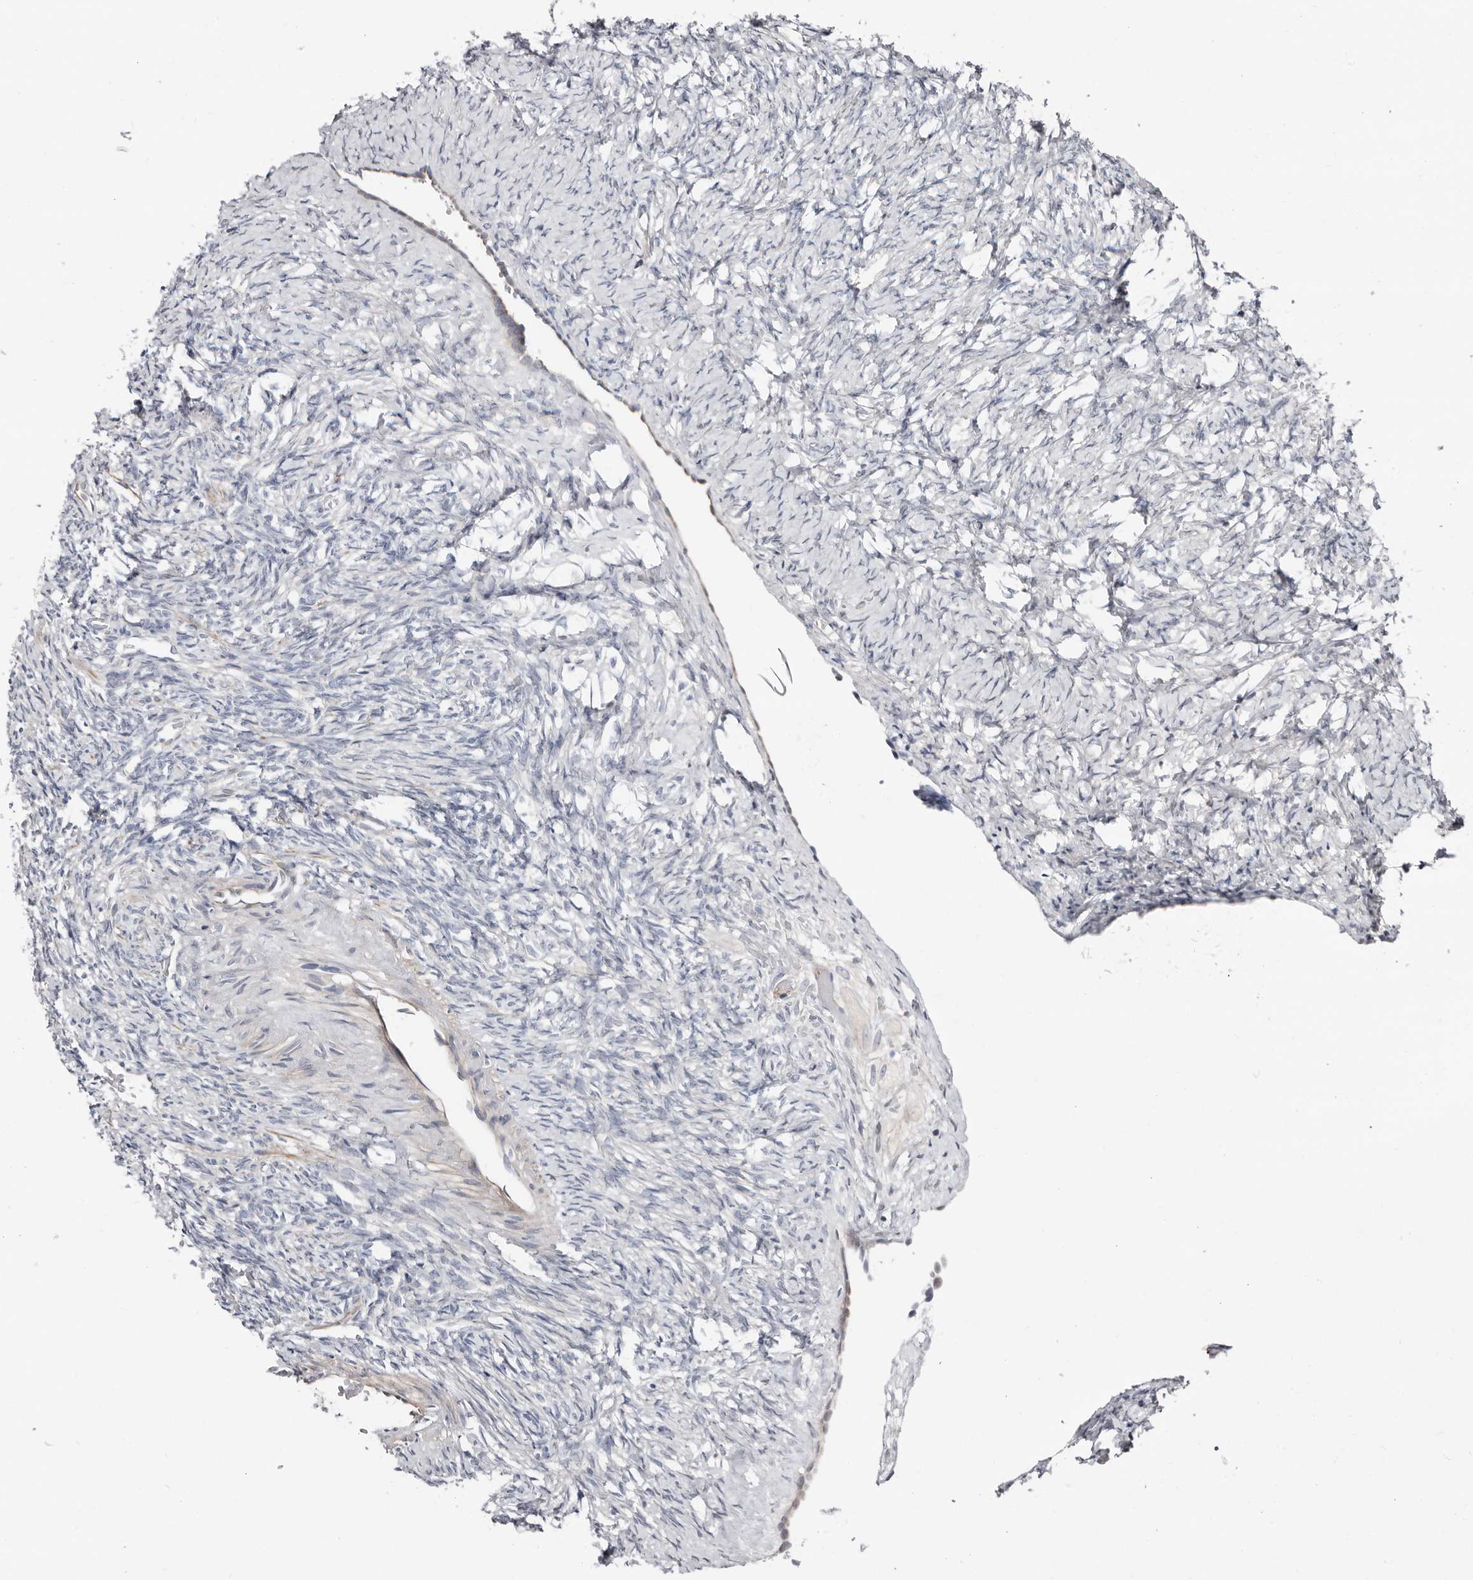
{"staining": {"intensity": "negative", "quantity": "none", "location": "none"}, "tissue": "ovary", "cell_type": "Follicle cells", "image_type": "normal", "snomed": [{"axis": "morphology", "description": "Normal tissue, NOS"}, {"axis": "topography", "description": "Ovary"}], "caption": "This is a photomicrograph of immunohistochemistry (IHC) staining of unremarkable ovary, which shows no positivity in follicle cells.", "gene": "ASRGL1", "patient": {"sex": "female", "age": 41}}